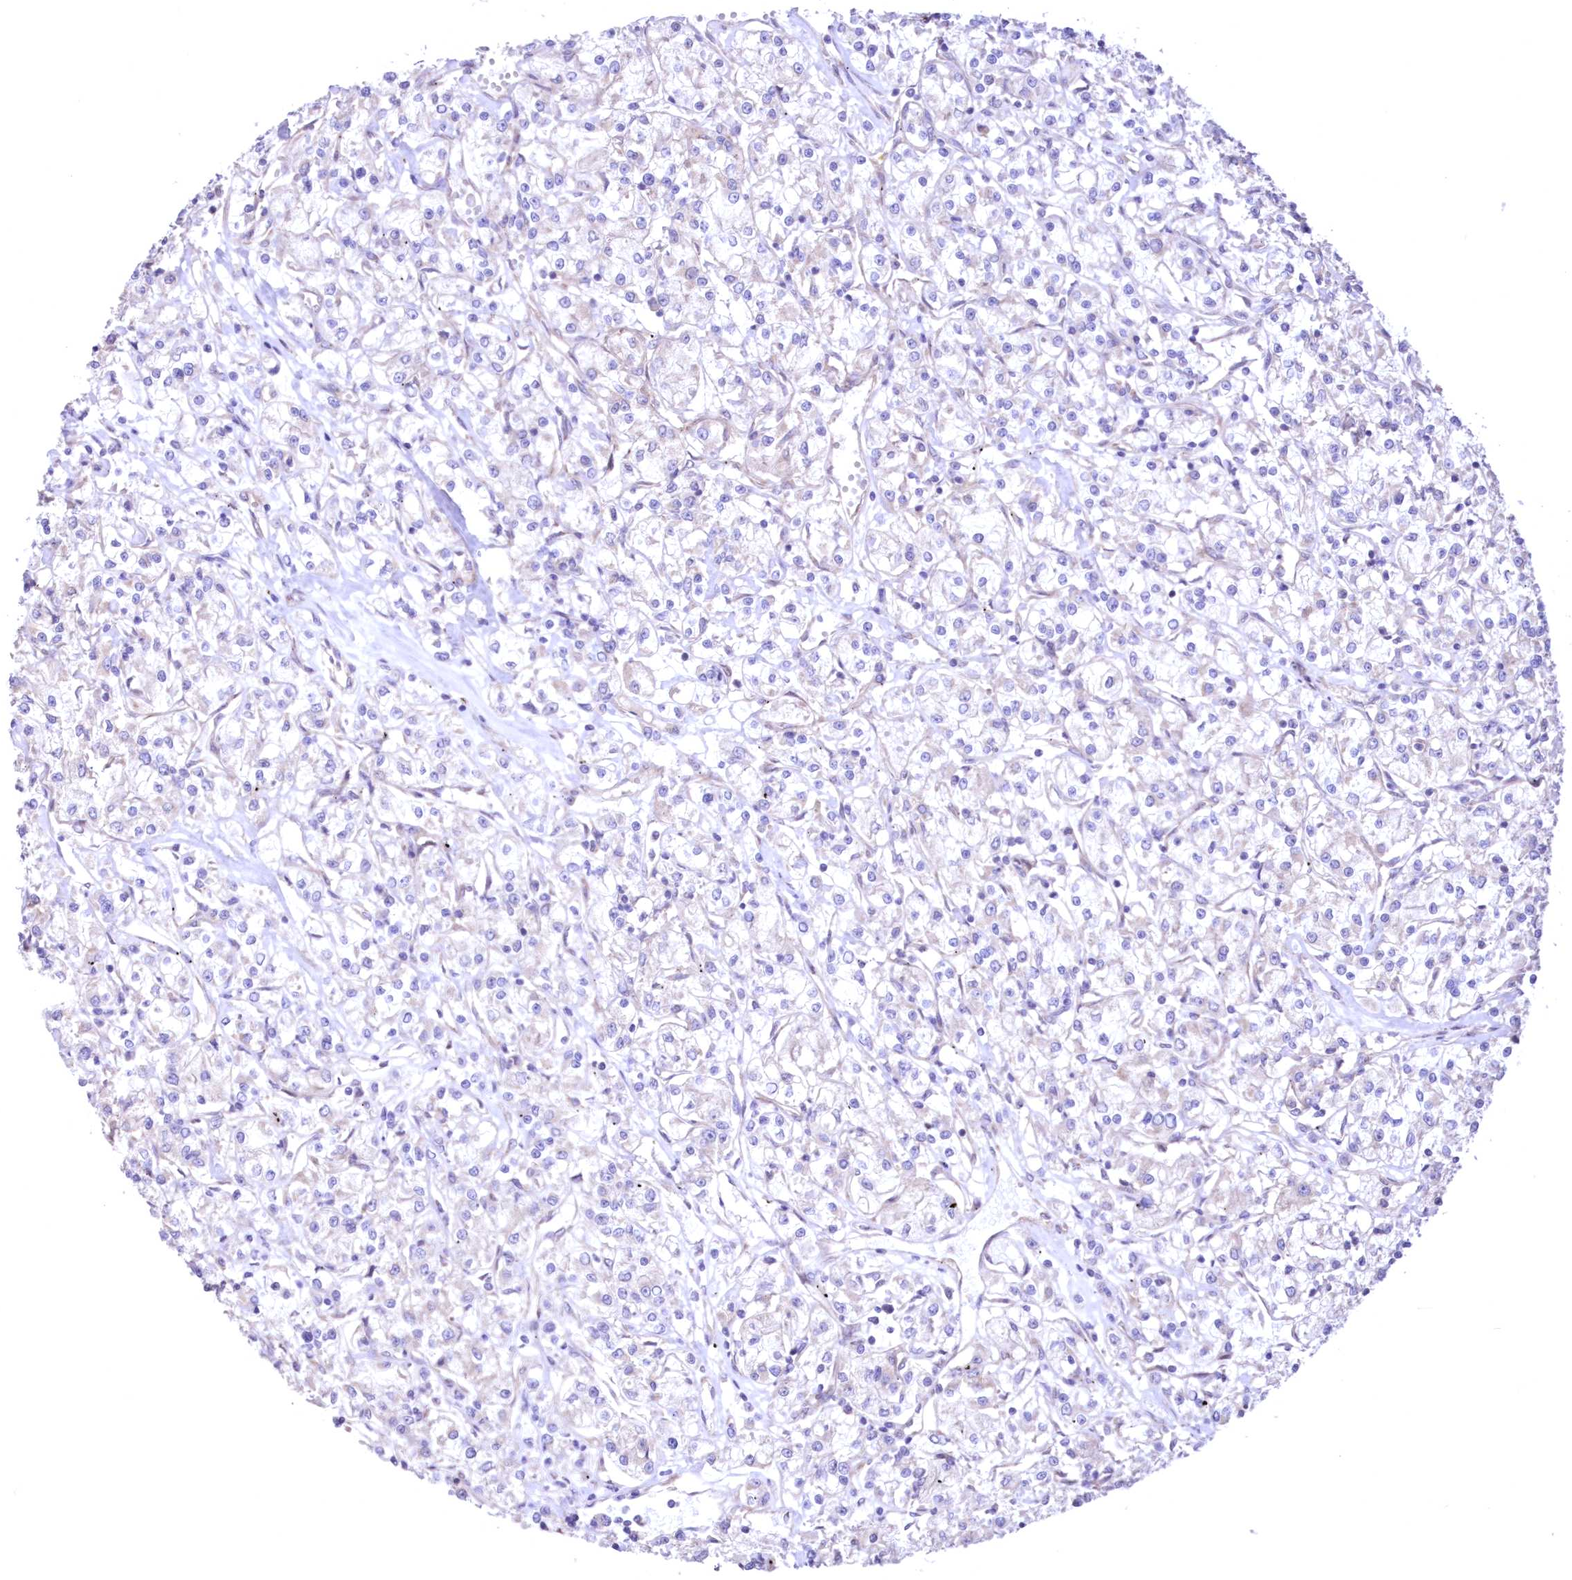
{"staining": {"intensity": "weak", "quantity": "25%-75%", "location": "cytoplasmic/membranous"}, "tissue": "renal cancer", "cell_type": "Tumor cells", "image_type": "cancer", "snomed": [{"axis": "morphology", "description": "Adenocarcinoma, NOS"}, {"axis": "topography", "description": "Kidney"}], "caption": "IHC (DAB (3,3'-diaminobenzidine)) staining of human renal cancer displays weak cytoplasmic/membranous protein expression in approximately 25%-75% of tumor cells. (DAB (3,3'-diaminobenzidine) IHC with brightfield microscopy, high magnification).", "gene": "MTRF1L", "patient": {"sex": "female", "age": 59}}